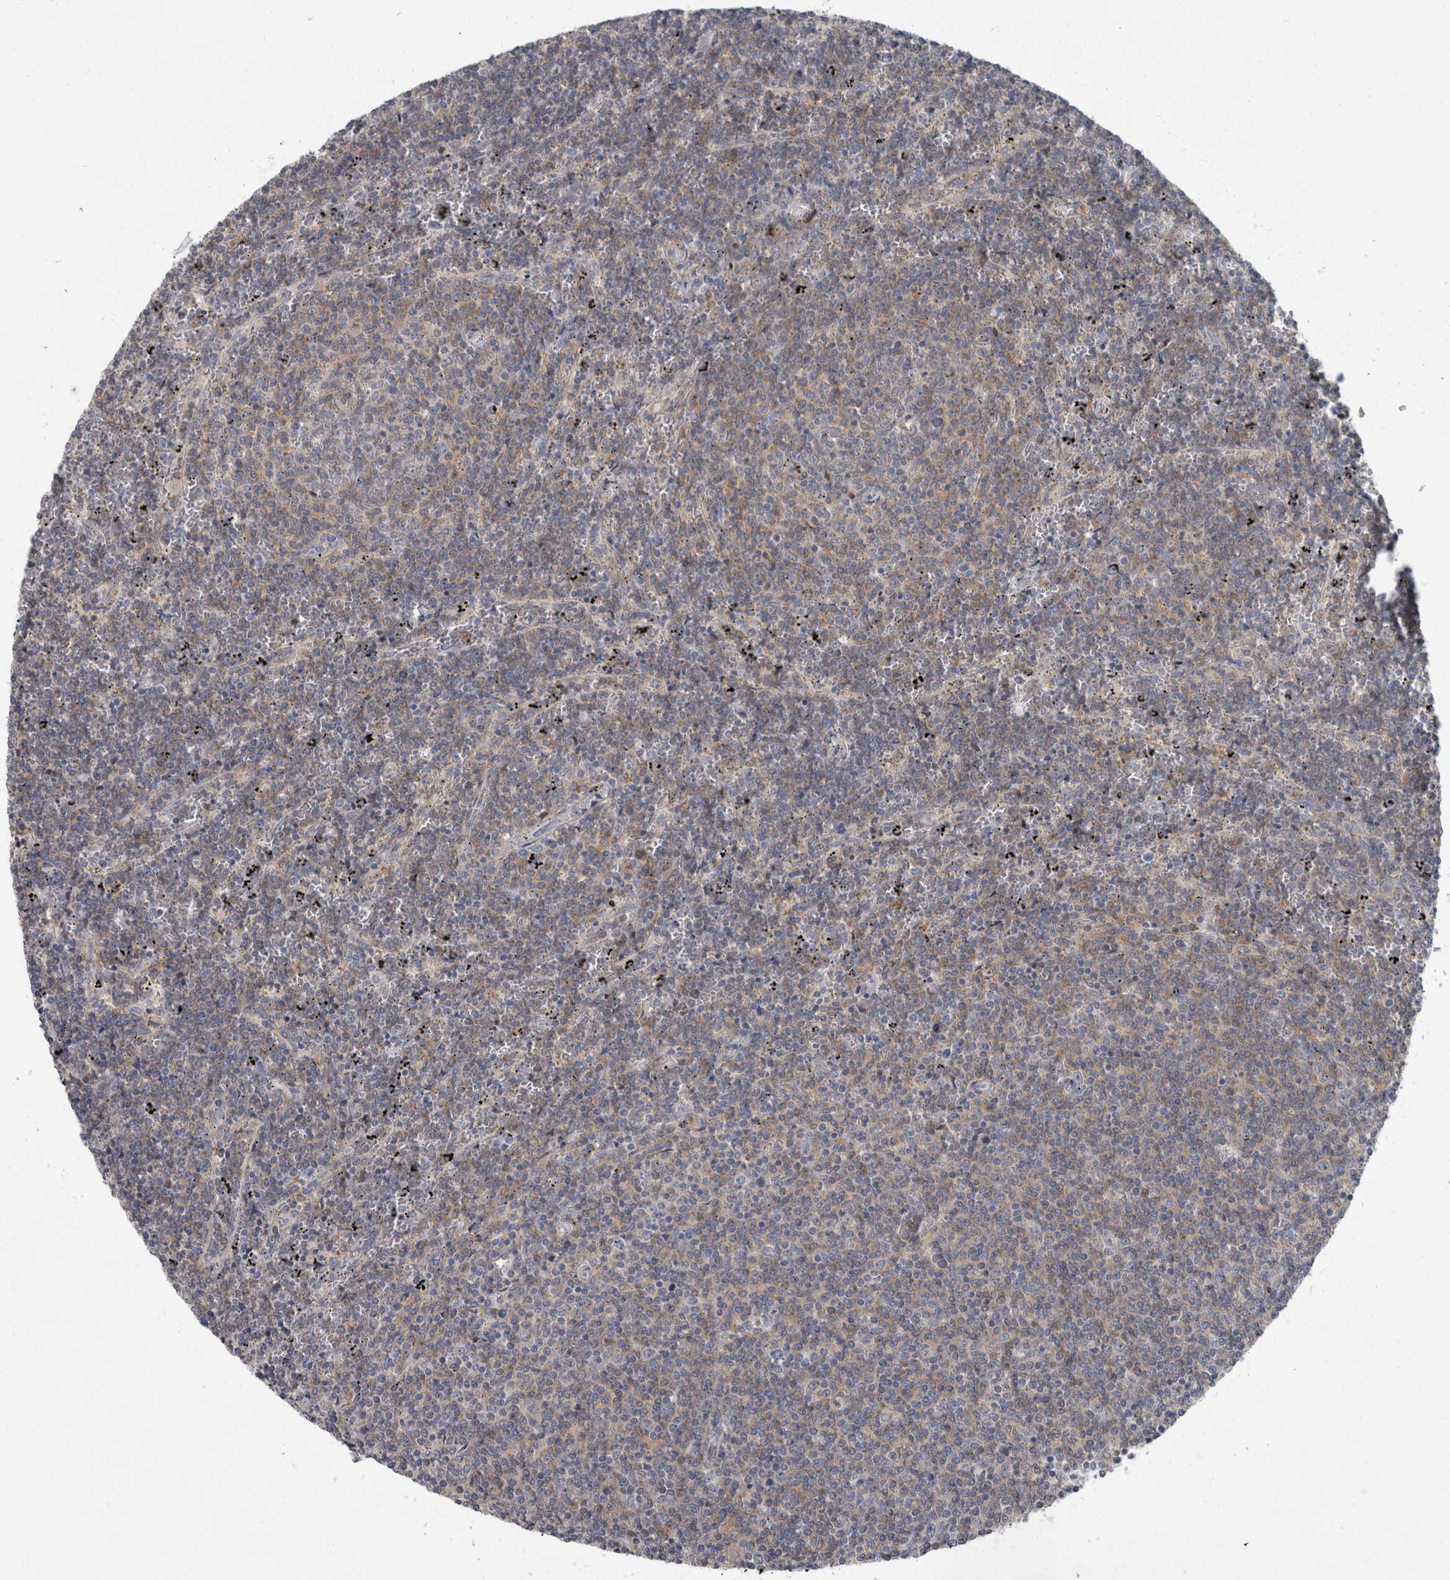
{"staining": {"intensity": "moderate", "quantity": "<25%", "location": "cytoplasmic/membranous"}, "tissue": "lymphoma", "cell_type": "Tumor cells", "image_type": "cancer", "snomed": [{"axis": "morphology", "description": "Malignant lymphoma, non-Hodgkin's type, Low grade"}, {"axis": "topography", "description": "Spleen"}], "caption": "IHC staining of lymphoma, which shows low levels of moderate cytoplasmic/membranous positivity in about <25% of tumor cells indicating moderate cytoplasmic/membranous protein positivity. The staining was performed using DAB (brown) for protein detection and nuclei were counterstained in hematoxylin (blue).", "gene": "CDC42BPG", "patient": {"sex": "female", "age": 50}}